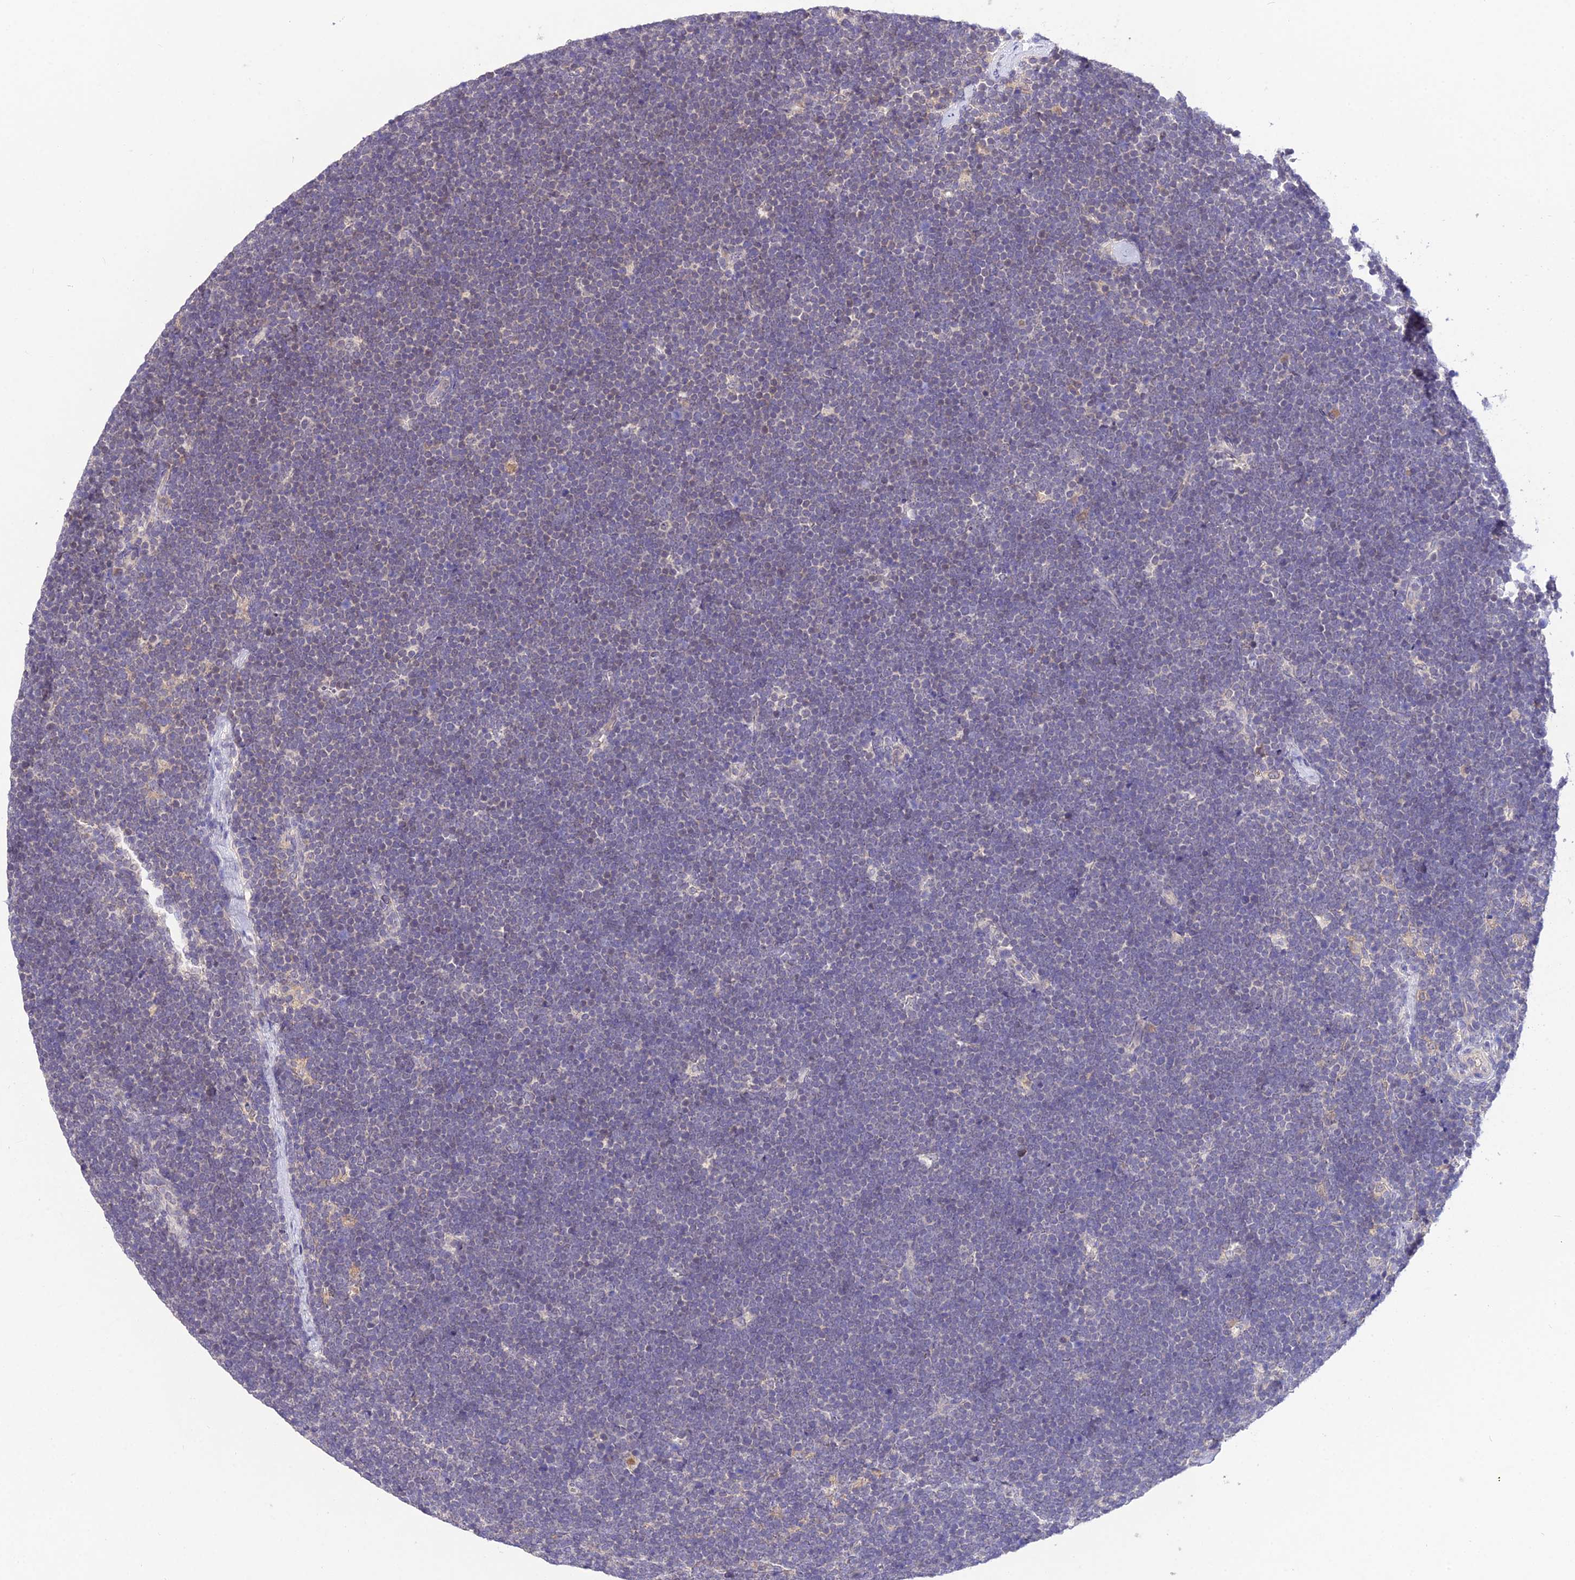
{"staining": {"intensity": "negative", "quantity": "none", "location": "none"}, "tissue": "lymphoma", "cell_type": "Tumor cells", "image_type": "cancer", "snomed": [{"axis": "morphology", "description": "Malignant lymphoma, non-Hodgkin's type, High grade"}, {"axis": "topography", "description": "Lymph node"}], "caption": "Histopathology image shows no protein staining in tumor cells of high-grade malignant lymphoma, non-Hodgkin's type tissue.", "gene": "PGK1", "patient": {"sex": "male", "age": 13}}